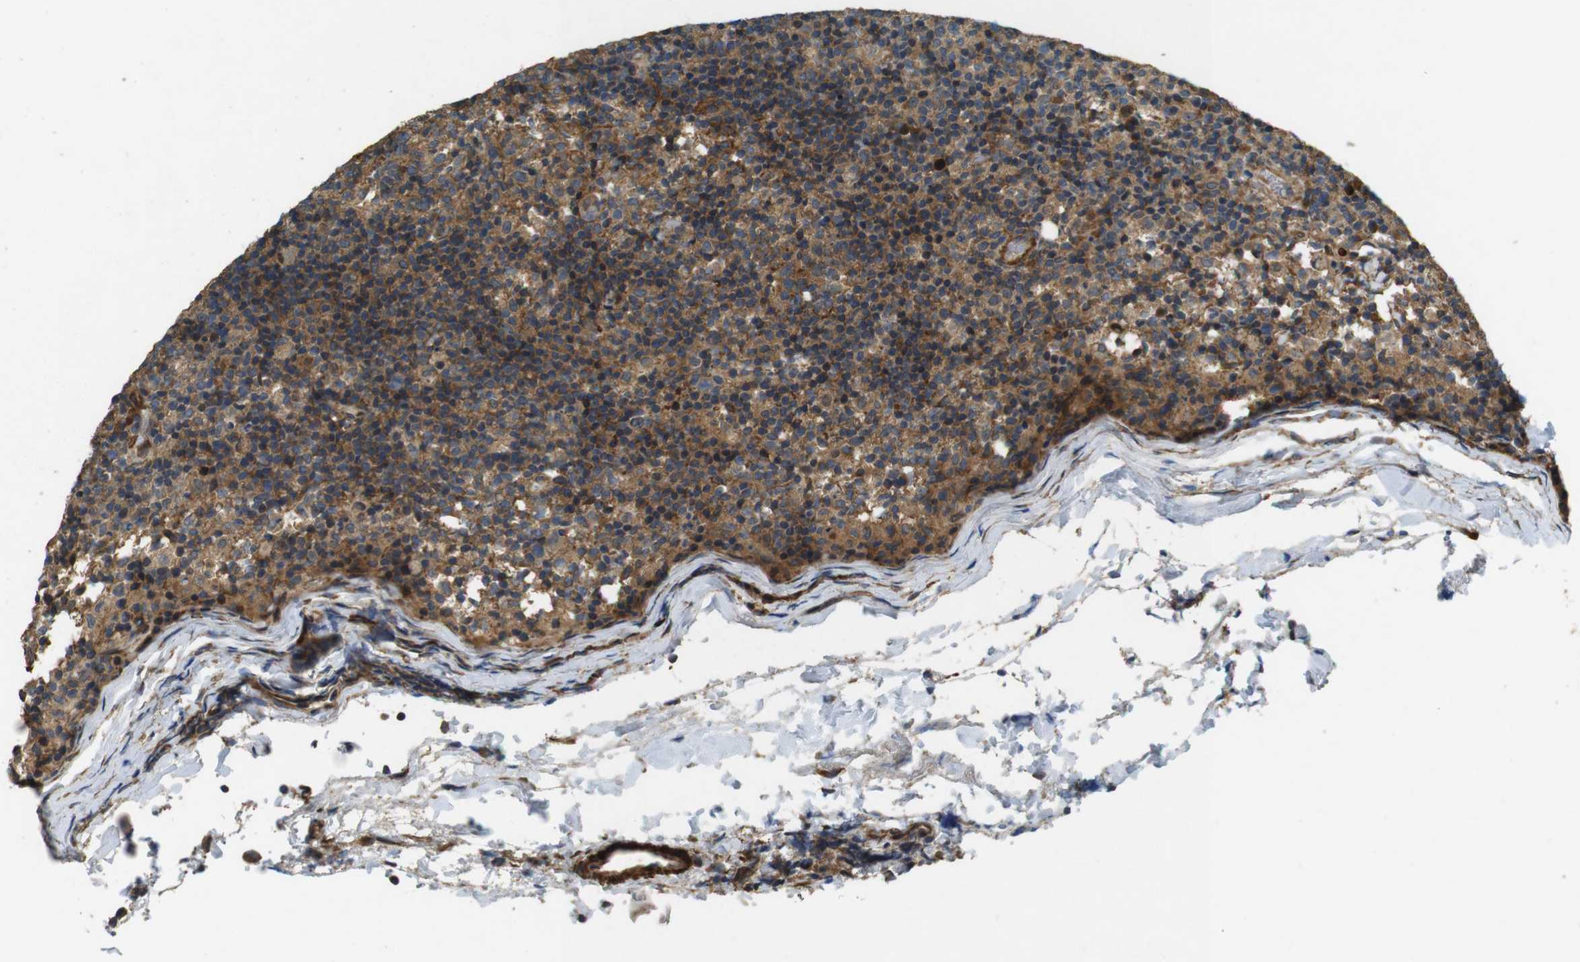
{"staining": {"intensity": "moderate", "quantity": ">75%", "location": "cytoplasmic/membranous"}, "tissue": "lymph node", "cell_type": "Germinal center cells", "image_type": "normal", "snomed": [{"axis": "morphology", "description": "Normal tissue, NOS"}, {"axis": "morphology", "description": "Inflammation, NOS"}, {"axis": "topography", "description": "Lymph node"}], "caption": "This photomicrograph exhibits immunohistochemistry (IHC) staining of benign lymph node, with medium moderate cytoplasmic/membranous positivity in approximately >75% of germinal center cells.", "gene": "BNIP3", "patient": {"sex": "male", "age": 55}}